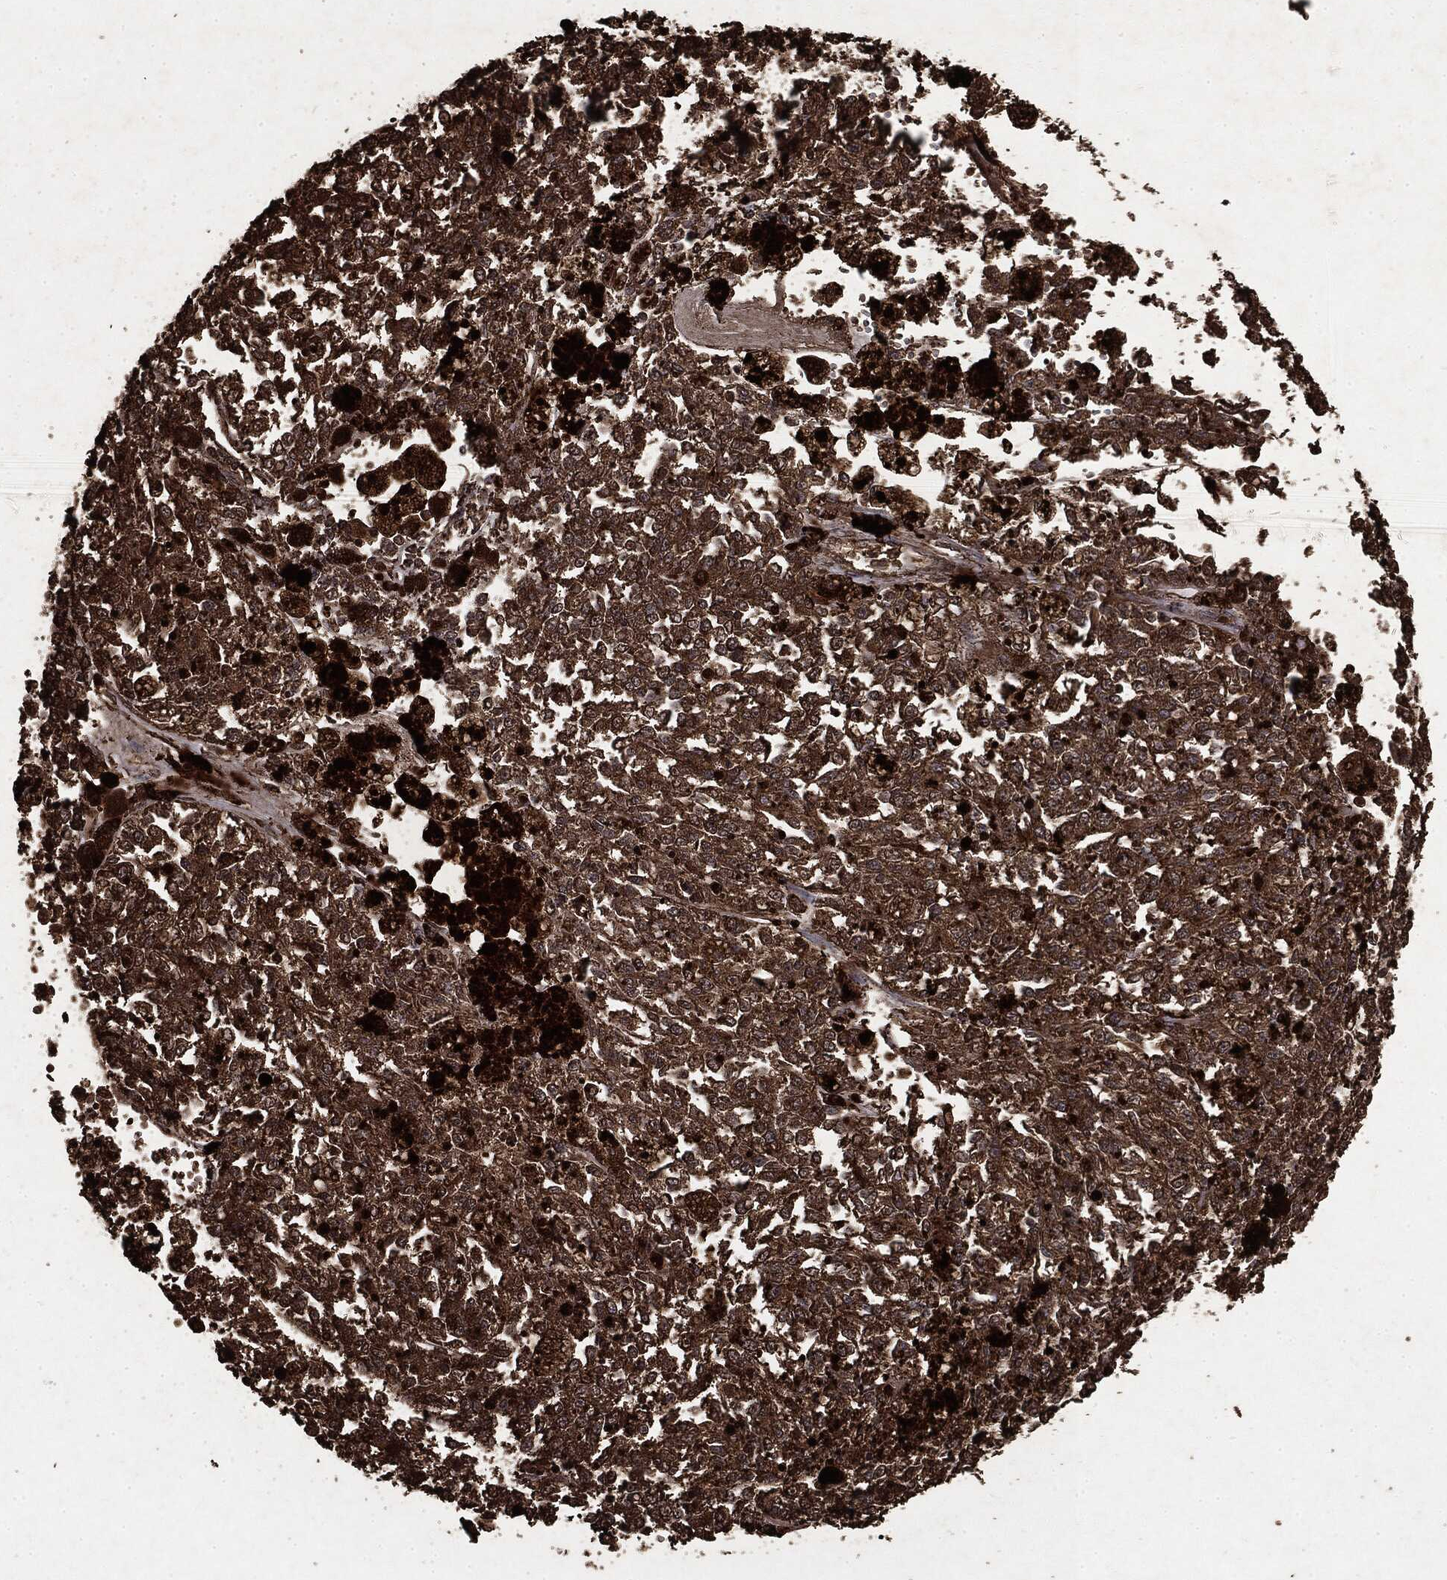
{"staining": {"intensity": "strong", "quantity": ">75%", "location": "cytoplasmic/membranous"}, "tissue": "melanoma", "cell_type": "Tumor cells", "image_type": "cancer", "snomed": [{"axis": "morphology", "description": "Malignant melanoma, Metastatic site"}, {"axis": "topography", "description": "Lymph node"}], "caption": "IHC micrograph of human malignant melanoma (metastatic site) stained for a protein (brown), which shows high levels of strong cytoplasmic/membranous positivity in about >75% of tumor cells.", "gene": "ARAF", "patient": {"sex": "female", "age": 64}}